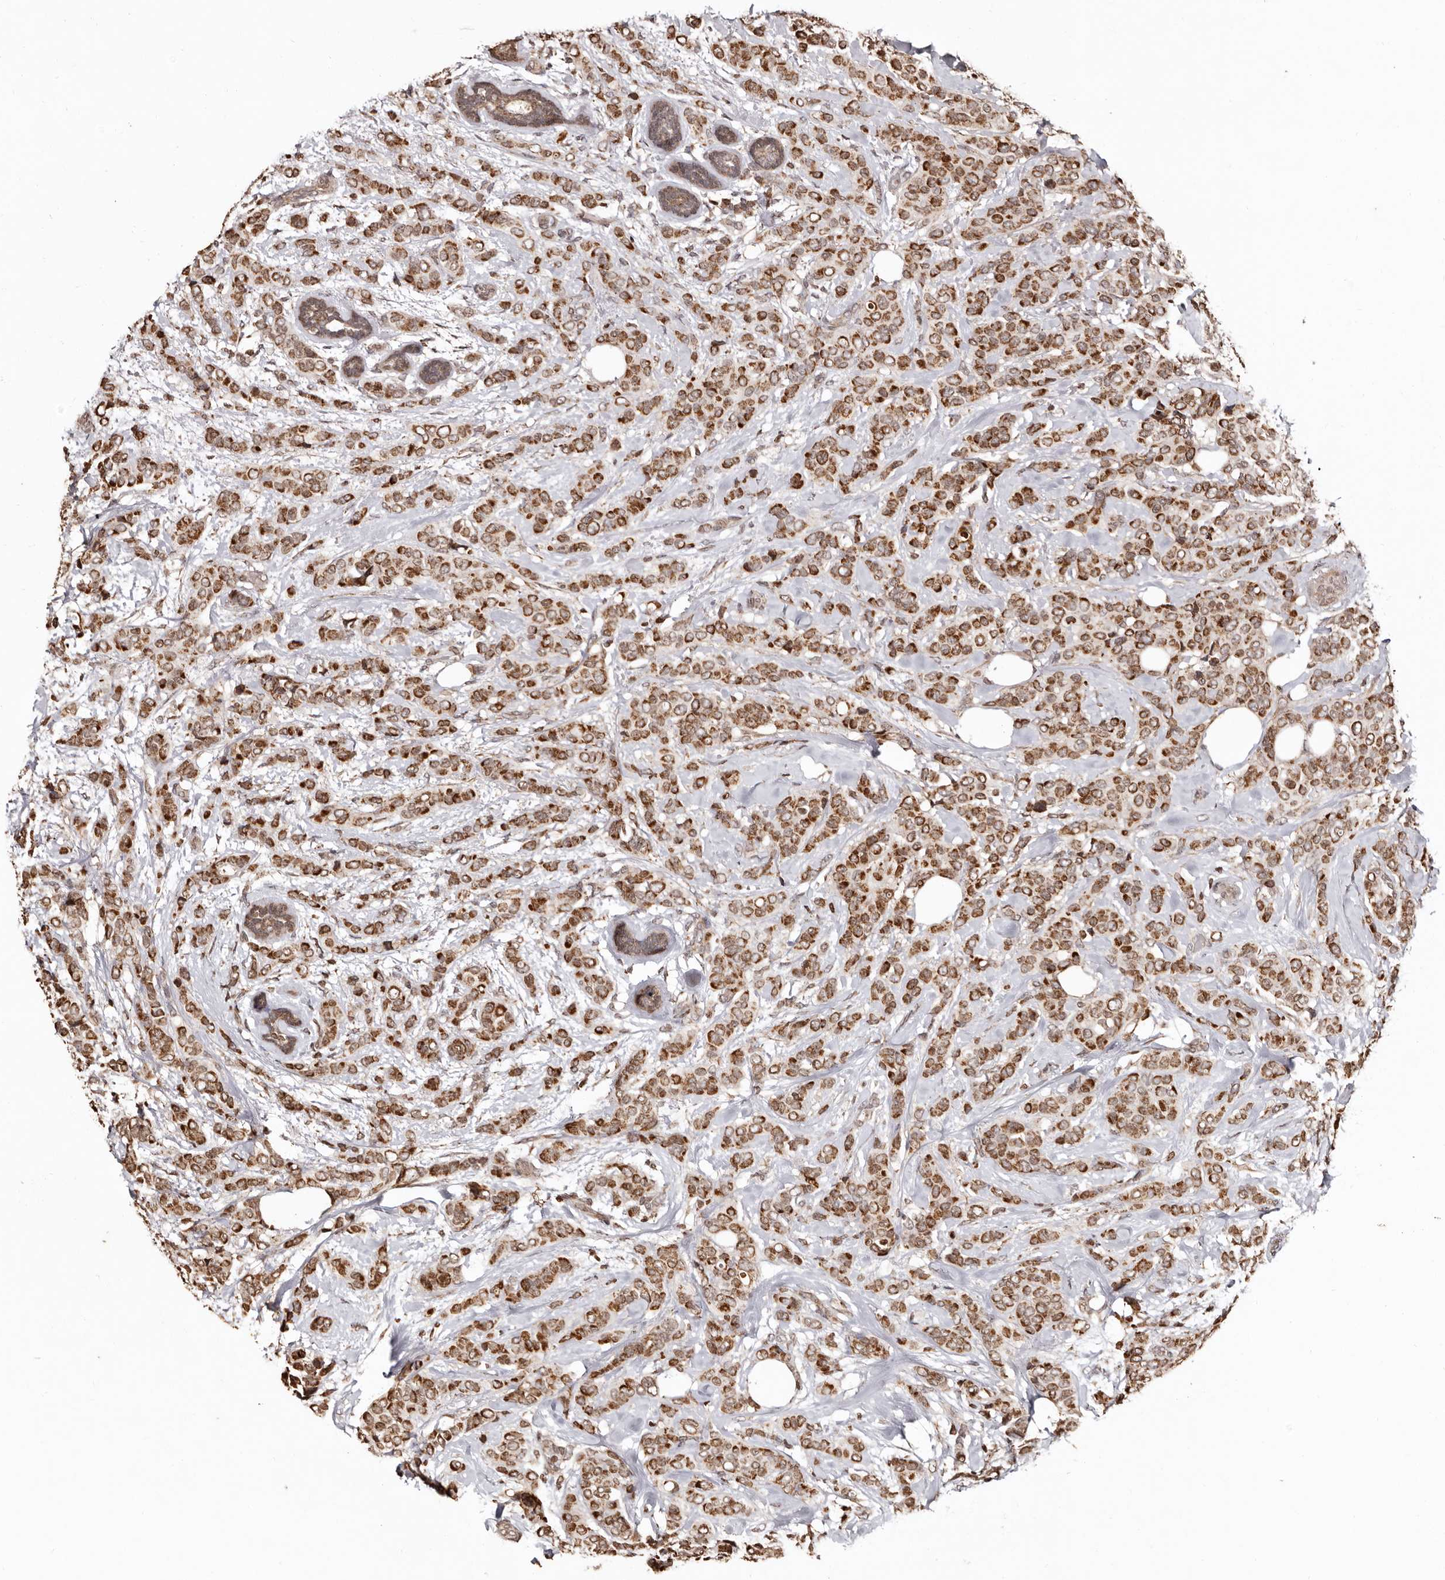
{"staining": {"intensity": "moderate", "quantity": ">75%", "location": "cytoplasmic/membranous"}, "tissue": "breast cancer", "cell_type": "Tumor cells", "image_type": "cancer", "snomed": [{"axis": "morphology", "description": "Lobular carcinoma"}, {"axis": "topography", "description": "Breast"}], "caption": "High-magnification brightfield microscopy of breast cancer stained with DAB (brown) and counterstained with hematoxylin (blue). tumor cells exhibit moderate cytoplasmic/membranous expression is seen in about>75% of cells. (IHC, brightfield microscopy, high magnification).", "gene": "CCDC190", "patient": {"sex": "female", "age": 51}}